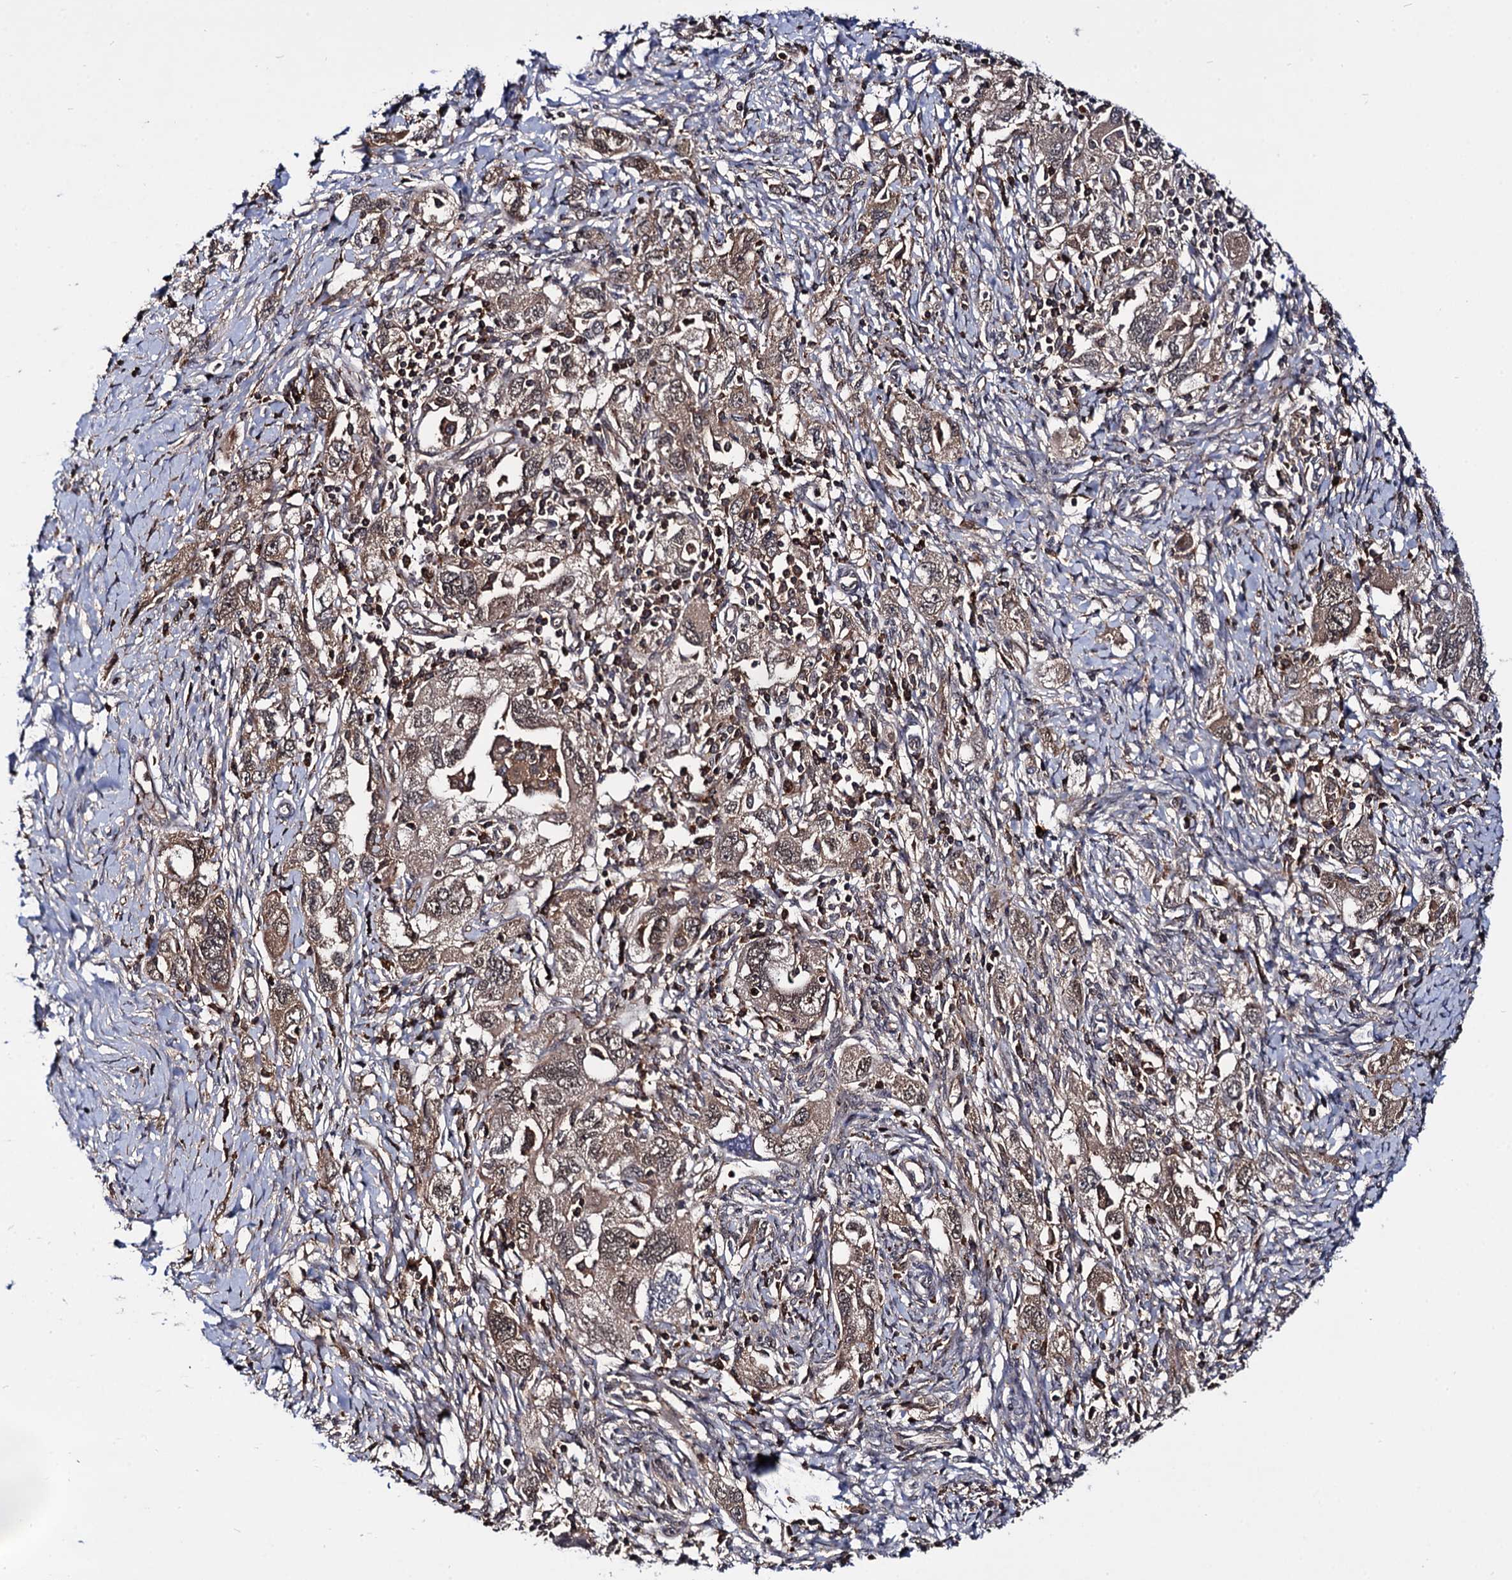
{"staining": {"intensity": "moderate", "quantity": ">75%", "location": "cytoplasmic/membranous,nuclear"}, "tissue": "ovarian cancer", "cell_type": "Tumor cells", "image_type": "cancer", "snomed": [{"axis": "morphology", "description": "Carcinoma, NOS"}, {"axis": "morphology", "description": "Cystadenocarcinoma, serous, NOS"}, {"axis": "topography", "description": "Ovary"}], "caption": "Brown immunohistochemical staining in human ovarian carcinoma displays moderate cytoplasmic/membranous and nuclear expression in approximately >75% of tumor cells. (IHC, brightfield microscopy, high magnification).", "gene": "MICAL2", "patient": {"sex": "female", "age": 69}}